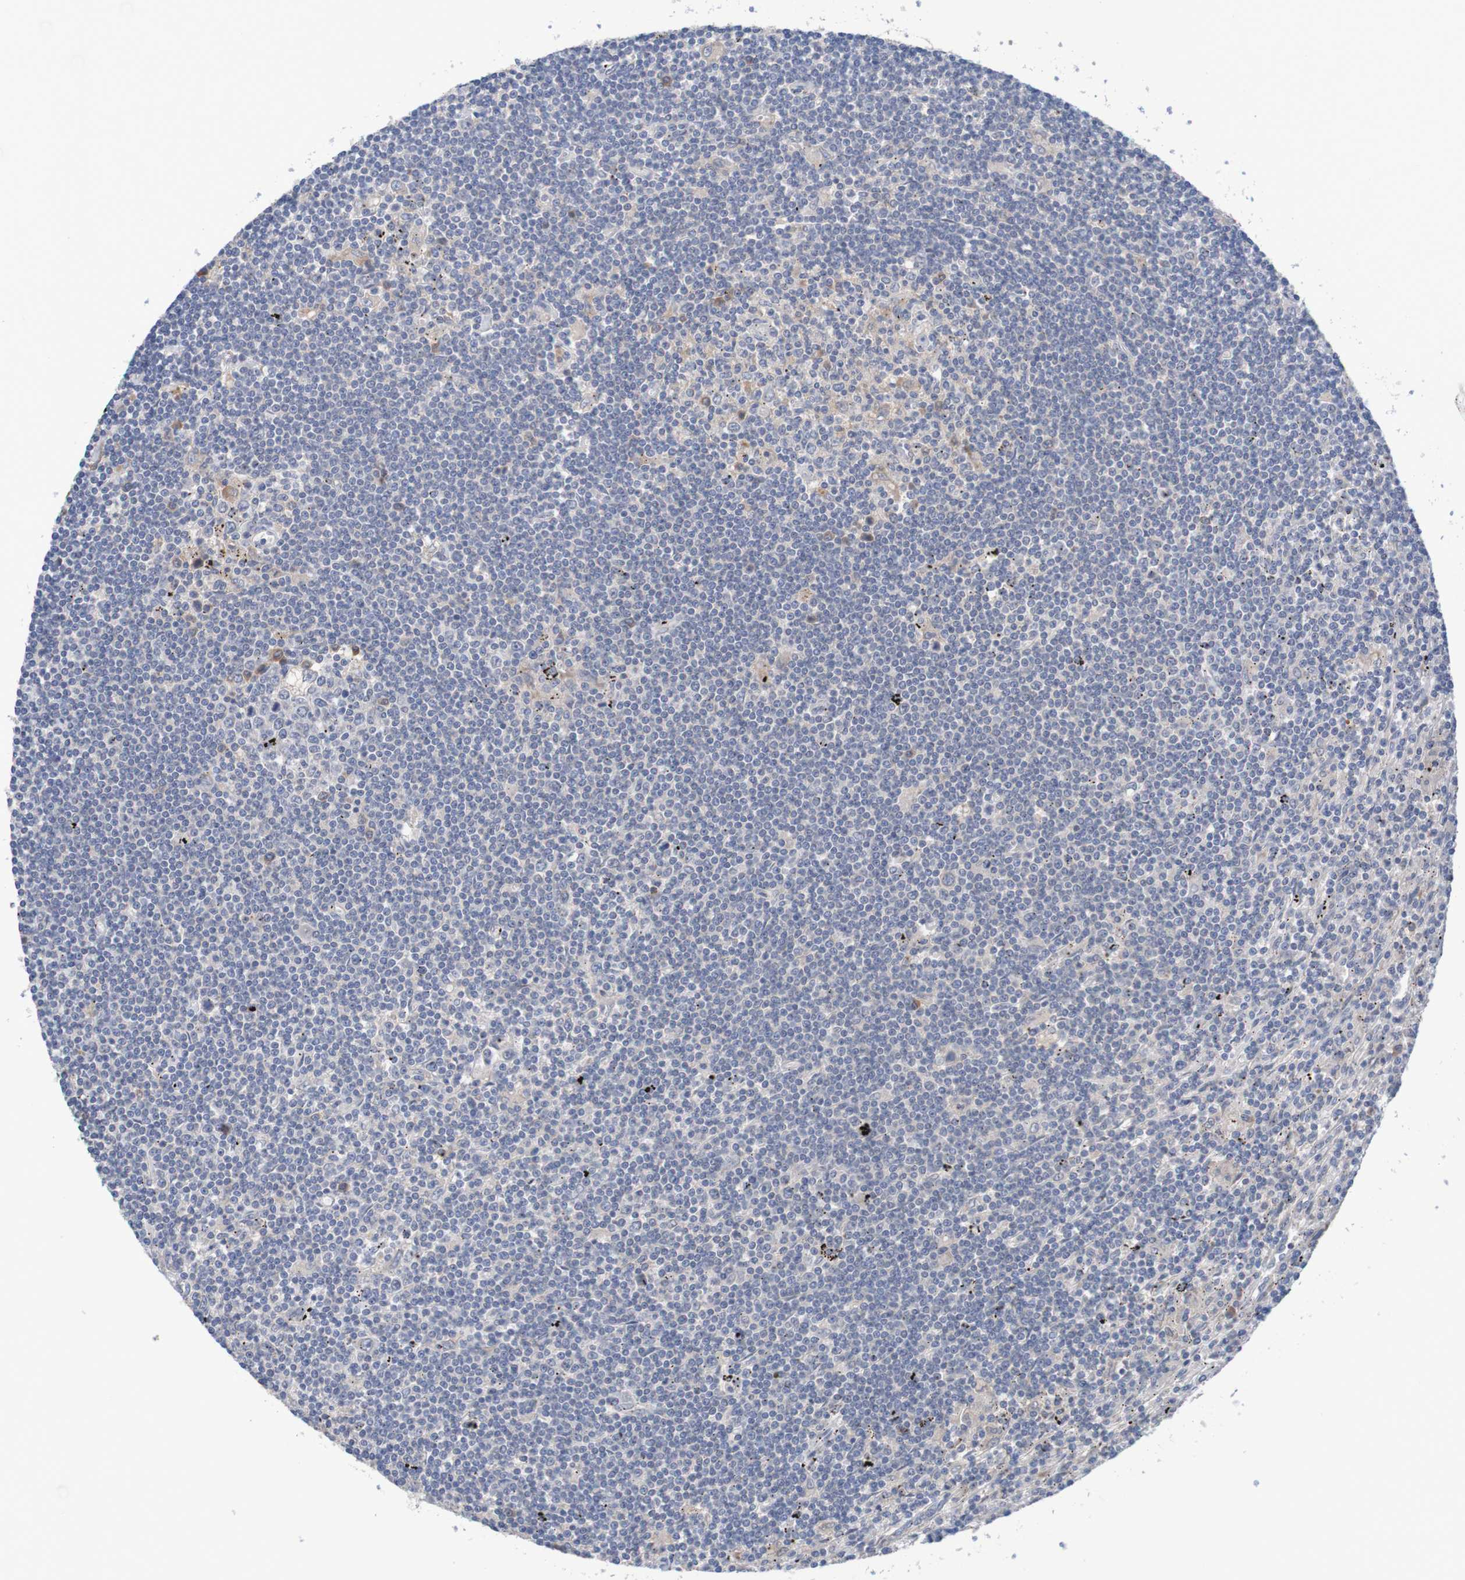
{"staining": {"intensity": "weak", "quantity": "<25%", "location": "cytoplasmic/membranous"}, "tissue": "lymphoma", "cell_type": "Tumor cells", "image_type": "cancer", "snomed": [{"axis": "morphology", "description": "Malignant lymphoma, non-Hodgkin's type, Low grade"}, {"axis": "topography", "description": "Spleen"}], "caption": "The histopathology image exhibits no significant staining in tumor cells of low-grade malignant lymphoma, non-Hodgkin's type.", "gene": "LTA", "patient": {"sex": "male", "age": 76}}